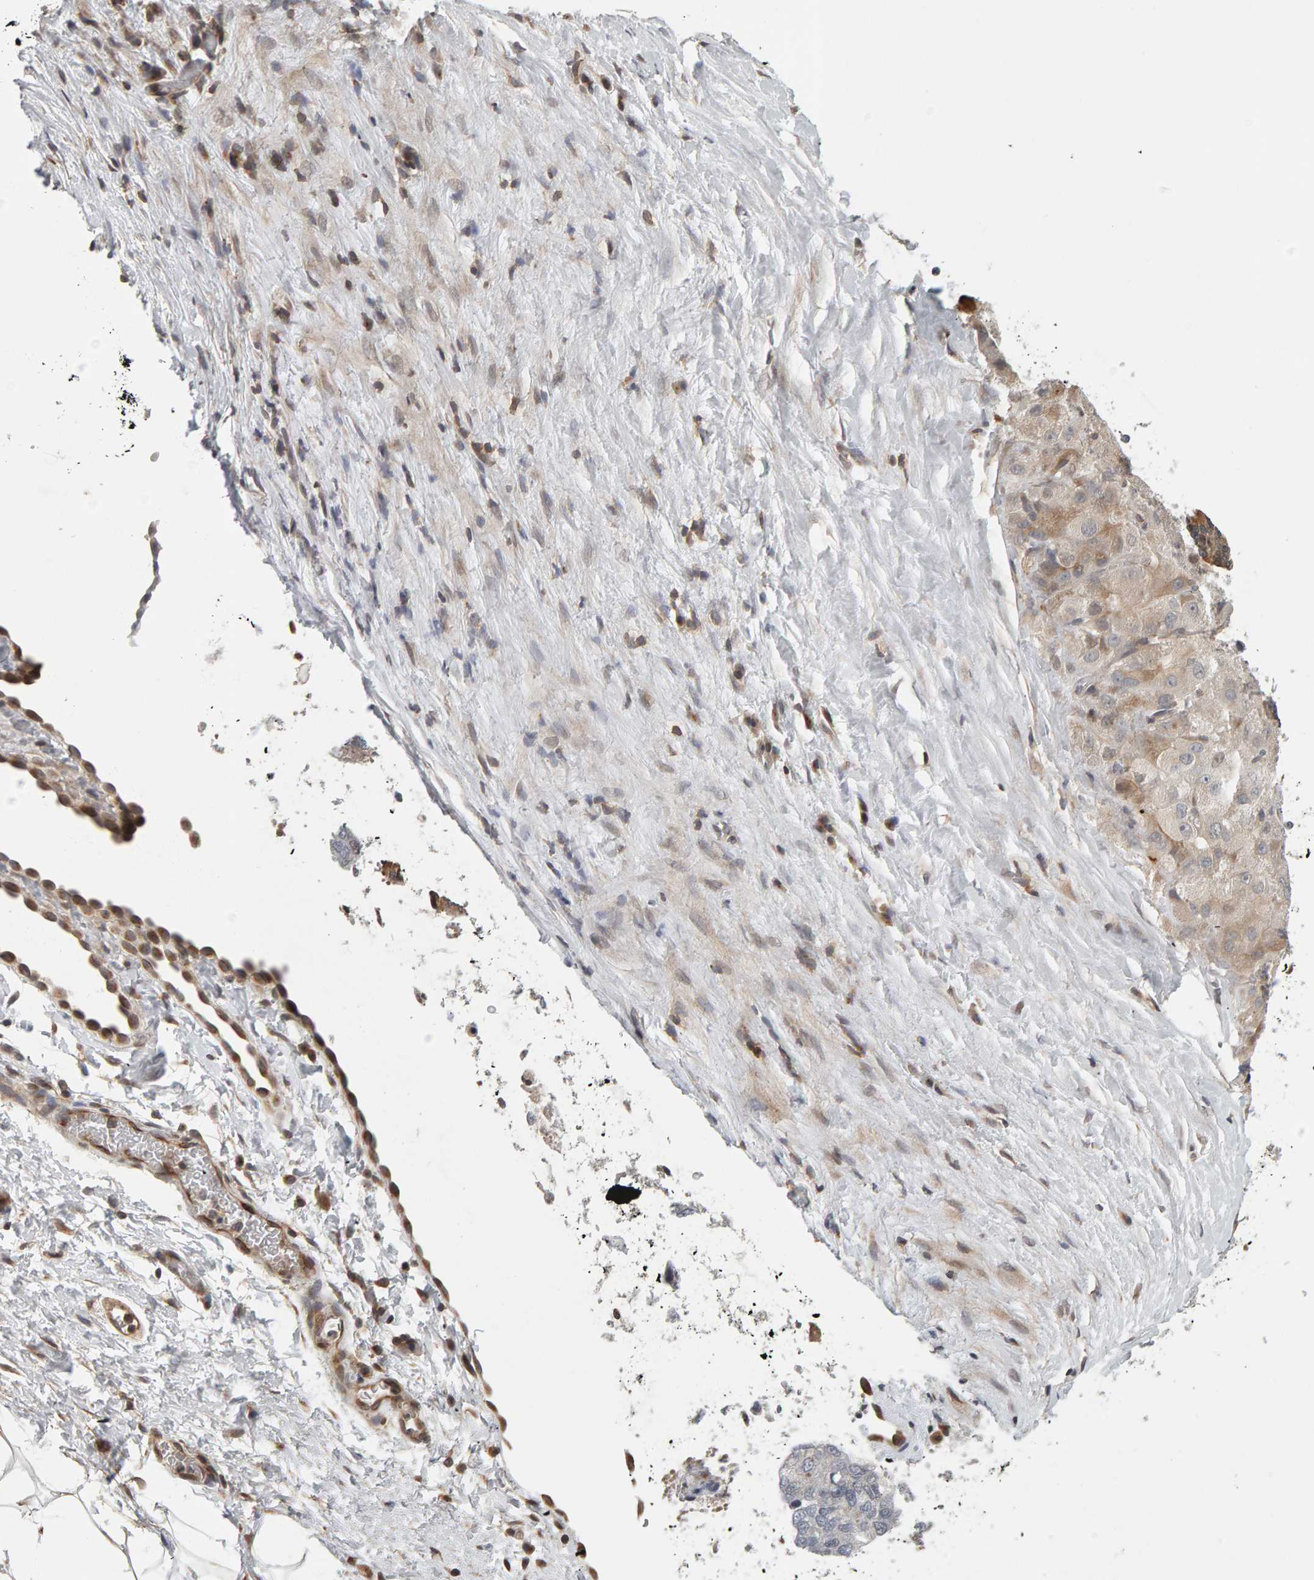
{"staining": {"intensity": "negative", "quantity": "none", "location": "none"}, "tissue": "liver cancer", "cell_type": "Tumor cells", "image_type": "cancer", "snomed": [{"axis": "morphology", "description": "Carcinoma, Hepatocellular, NOS"}, {"axis": "topography", "description": "Liver"}], "caption": "Immunohistochemistry (IHC) image of neoplastic tissue: liver hepatocellular carcinoma stained with DAB (3,3'-diaminobenzidine) exhibits no significant protein positivity in tumor cells.", "gene": "TEFM", "patient": {"sex": "male", "age": 80}}